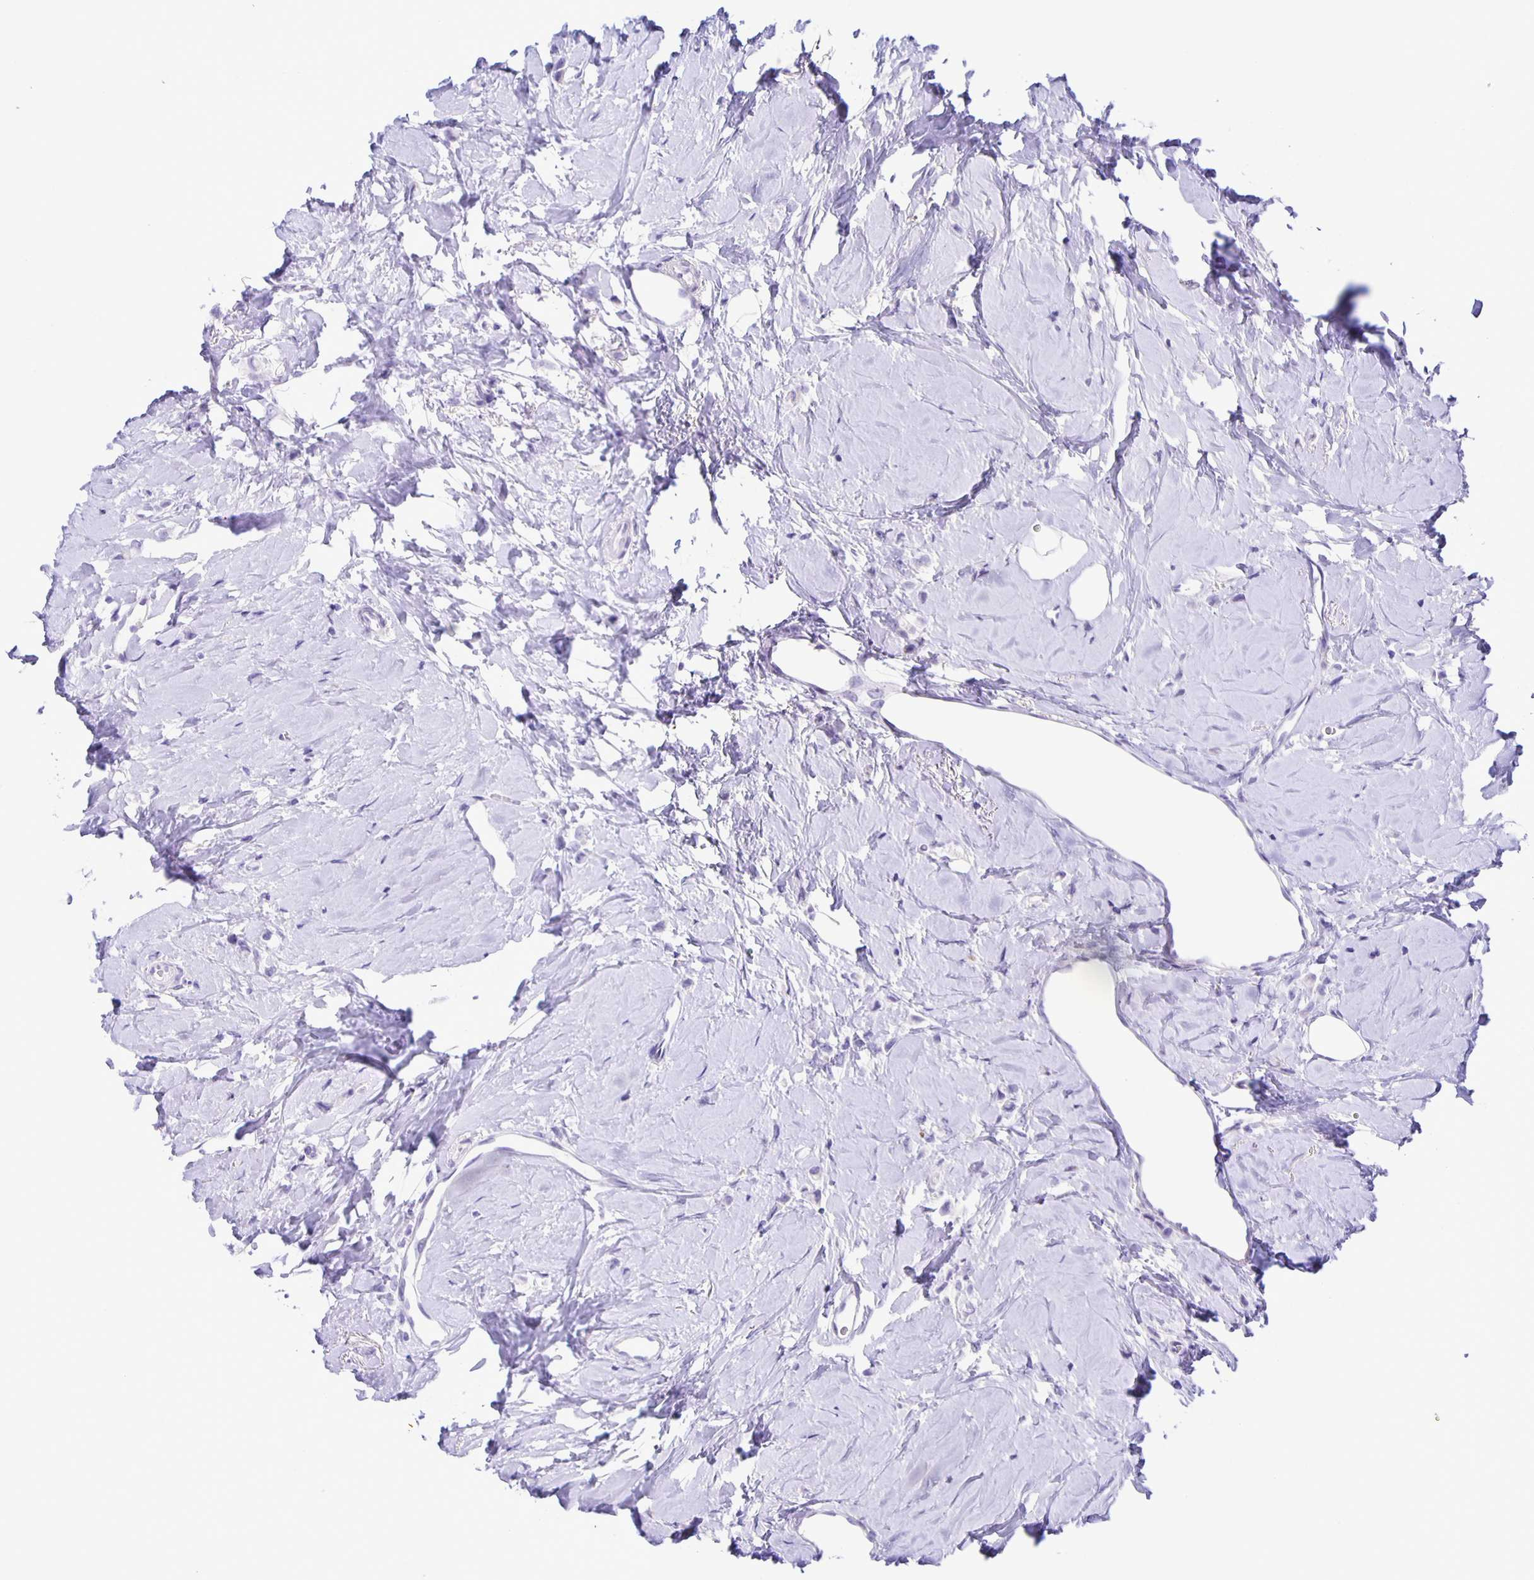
{"staining": {"intensity": "negative", "quantity": "none", "location": "none"}, "tissue": "breast cancer", "cell_type": "Tumor cells", "image_type": "cancer", "snomed": [{"axis": "morphology", "description": "Lobular carcinoma"}, {"axis": "topography", "description": "Breast"}], "caption": "This is a micrograph of IHC staining of lobular carcinoma (breast), which shows no positivity in tumor cells.", "gene": "AQP6", "patient": {"sex": "female", "age": 66}}